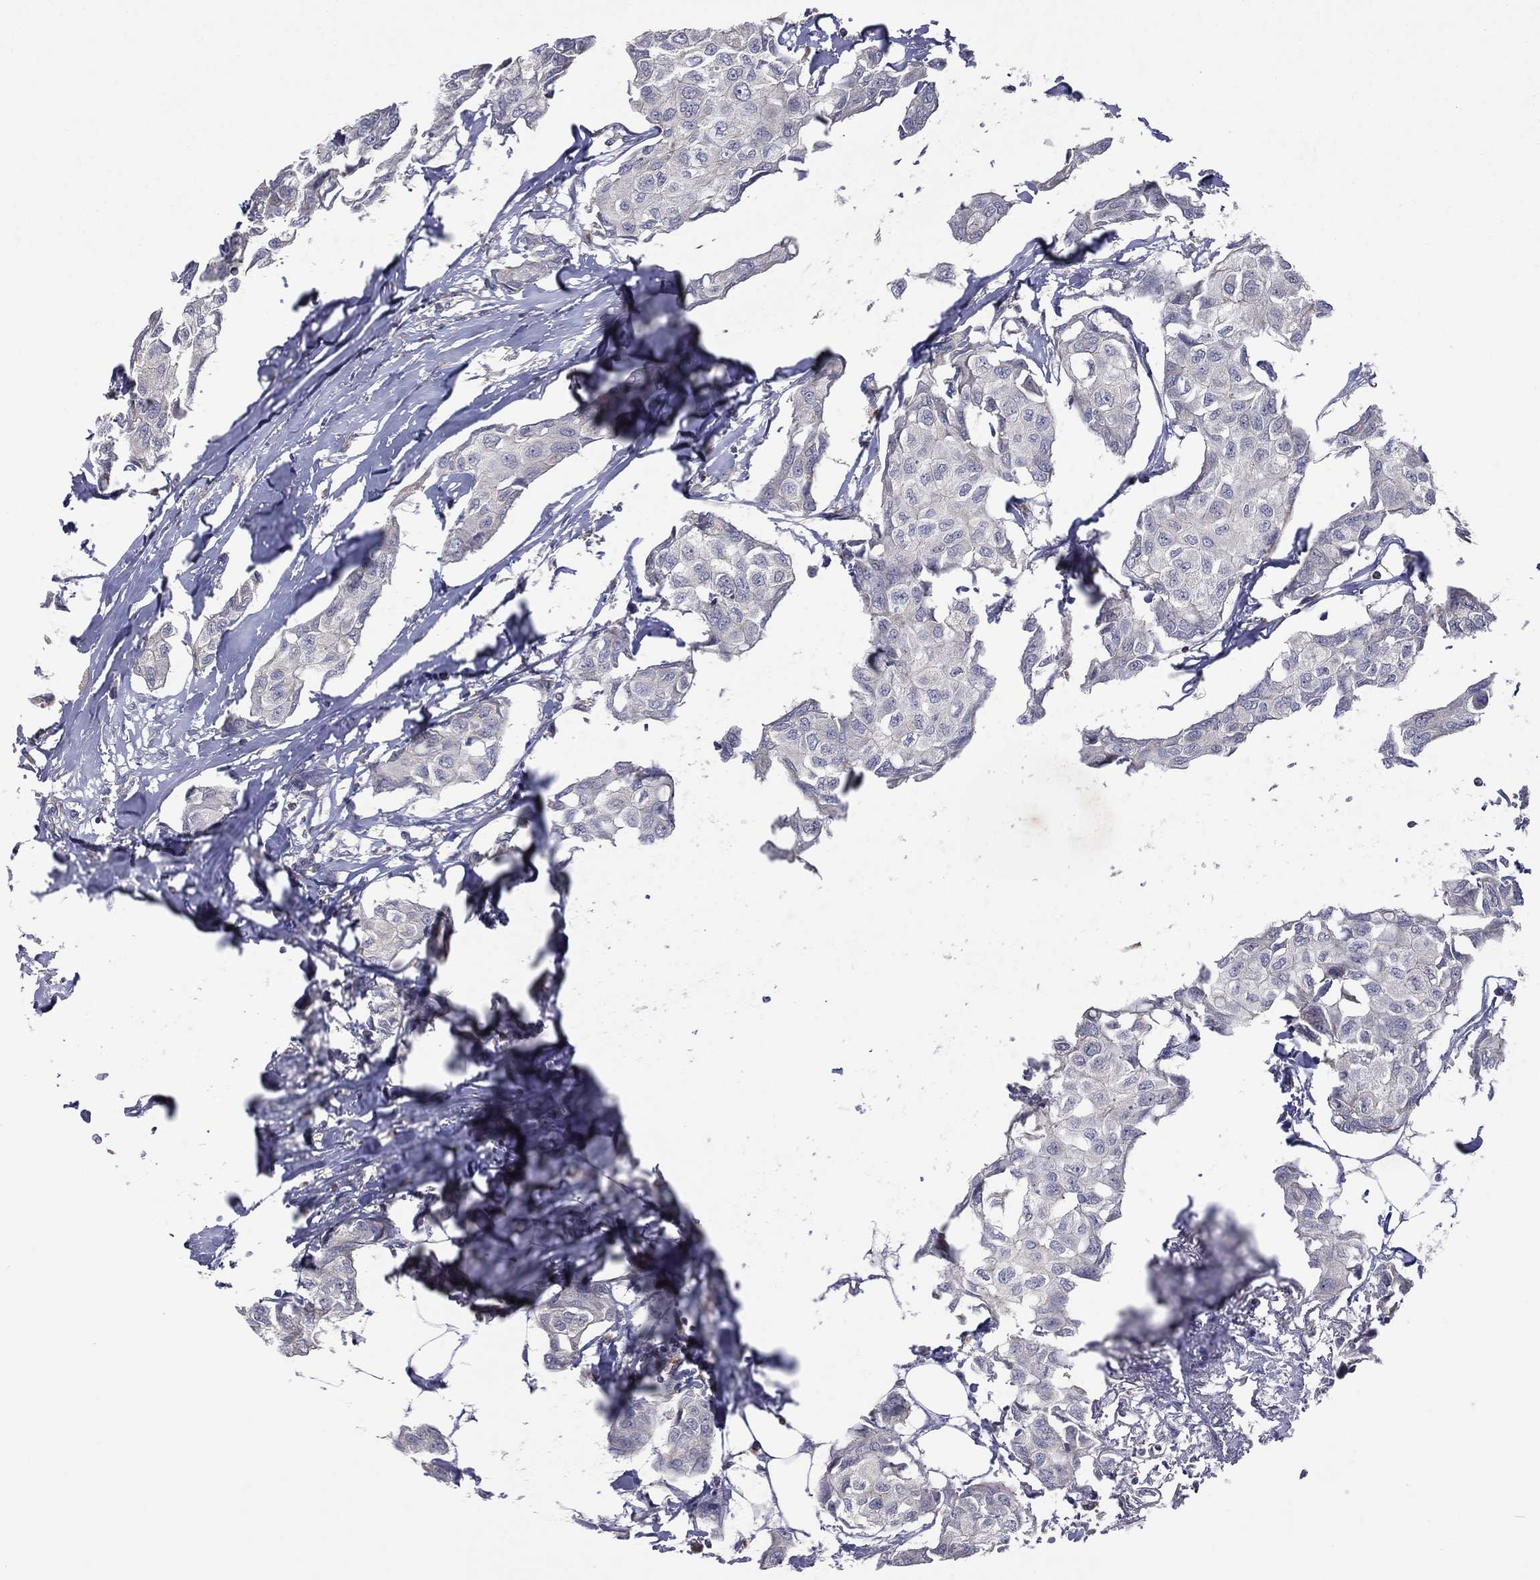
{"staining": {"intensity": "negative", "quantity": "none", "location": "none"}, "tissue": "breast cancer", "cell_type": "Tumor cells", "image_type": "cancer", "snomed": [{"axis": "morphology", "description": "Duct carcinoma"}, {"axis": "topography", "description": "Breast"}], "caption": "Photomicrograph shows no significant protein expression in tumor cells of breast invasive ductal carcinoma.", "gene": "STARD3", "patient": {"sex": "female", "age": 80}}